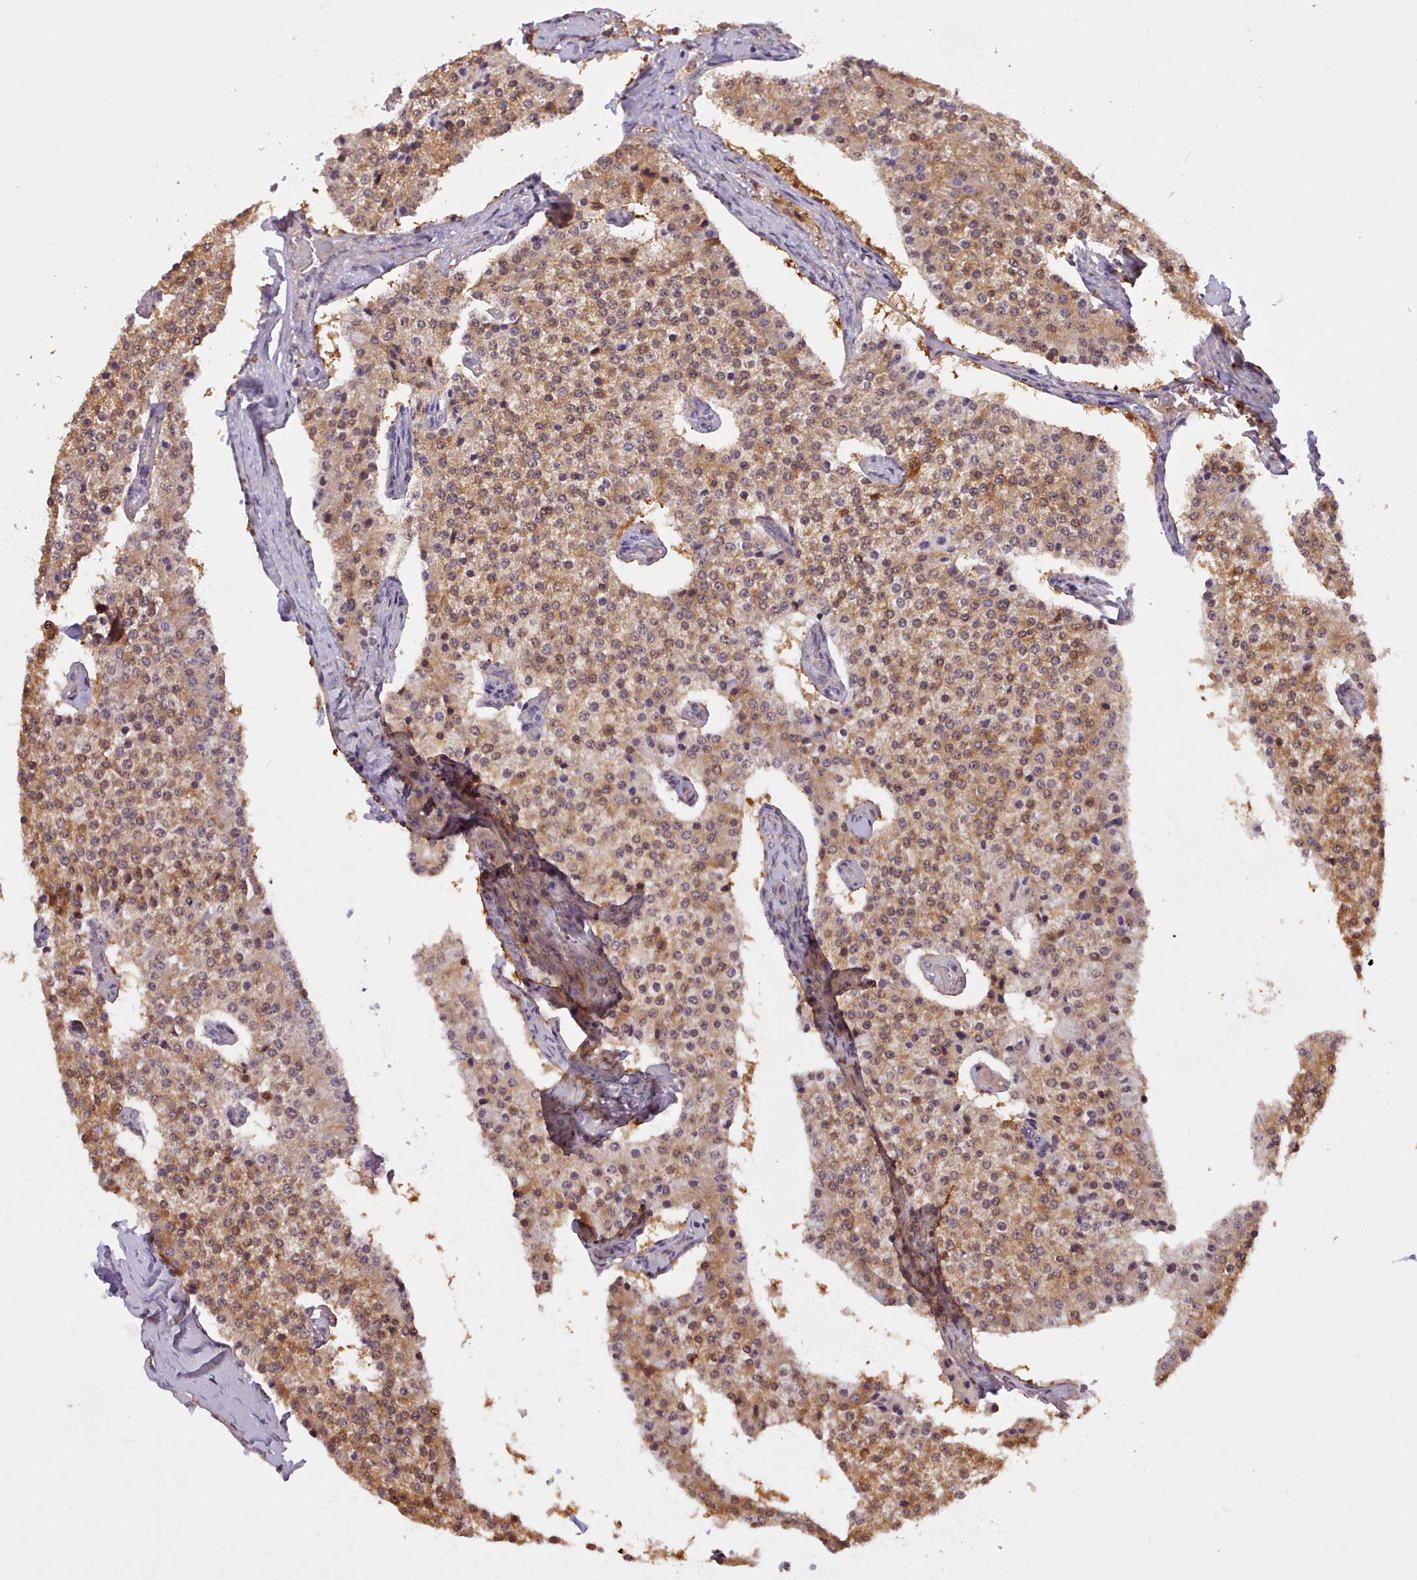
{"staining": {"intensity": "moderate", "quantity": ">75%", "location": "cytoplasmic/membranous,nuclear"}, "tissue": "carcinoid", "cell_type": "Tumor cells", "image_type": "cancer", "snomed": [{"axis": "morphology", "description": "Carcinoid, malignant, NOS"}, {"axis": "topography", "description": "Colon"}], "caption": "A histopathology image of human carcinoid stained for a protein demonstrates moderate cytoplasmic/membranous and nuclear brown staining in tumor cells. Nuclei are stained in blue.", "gene": "ARL17A", "patient": {"sex": "female", "age": 52}}